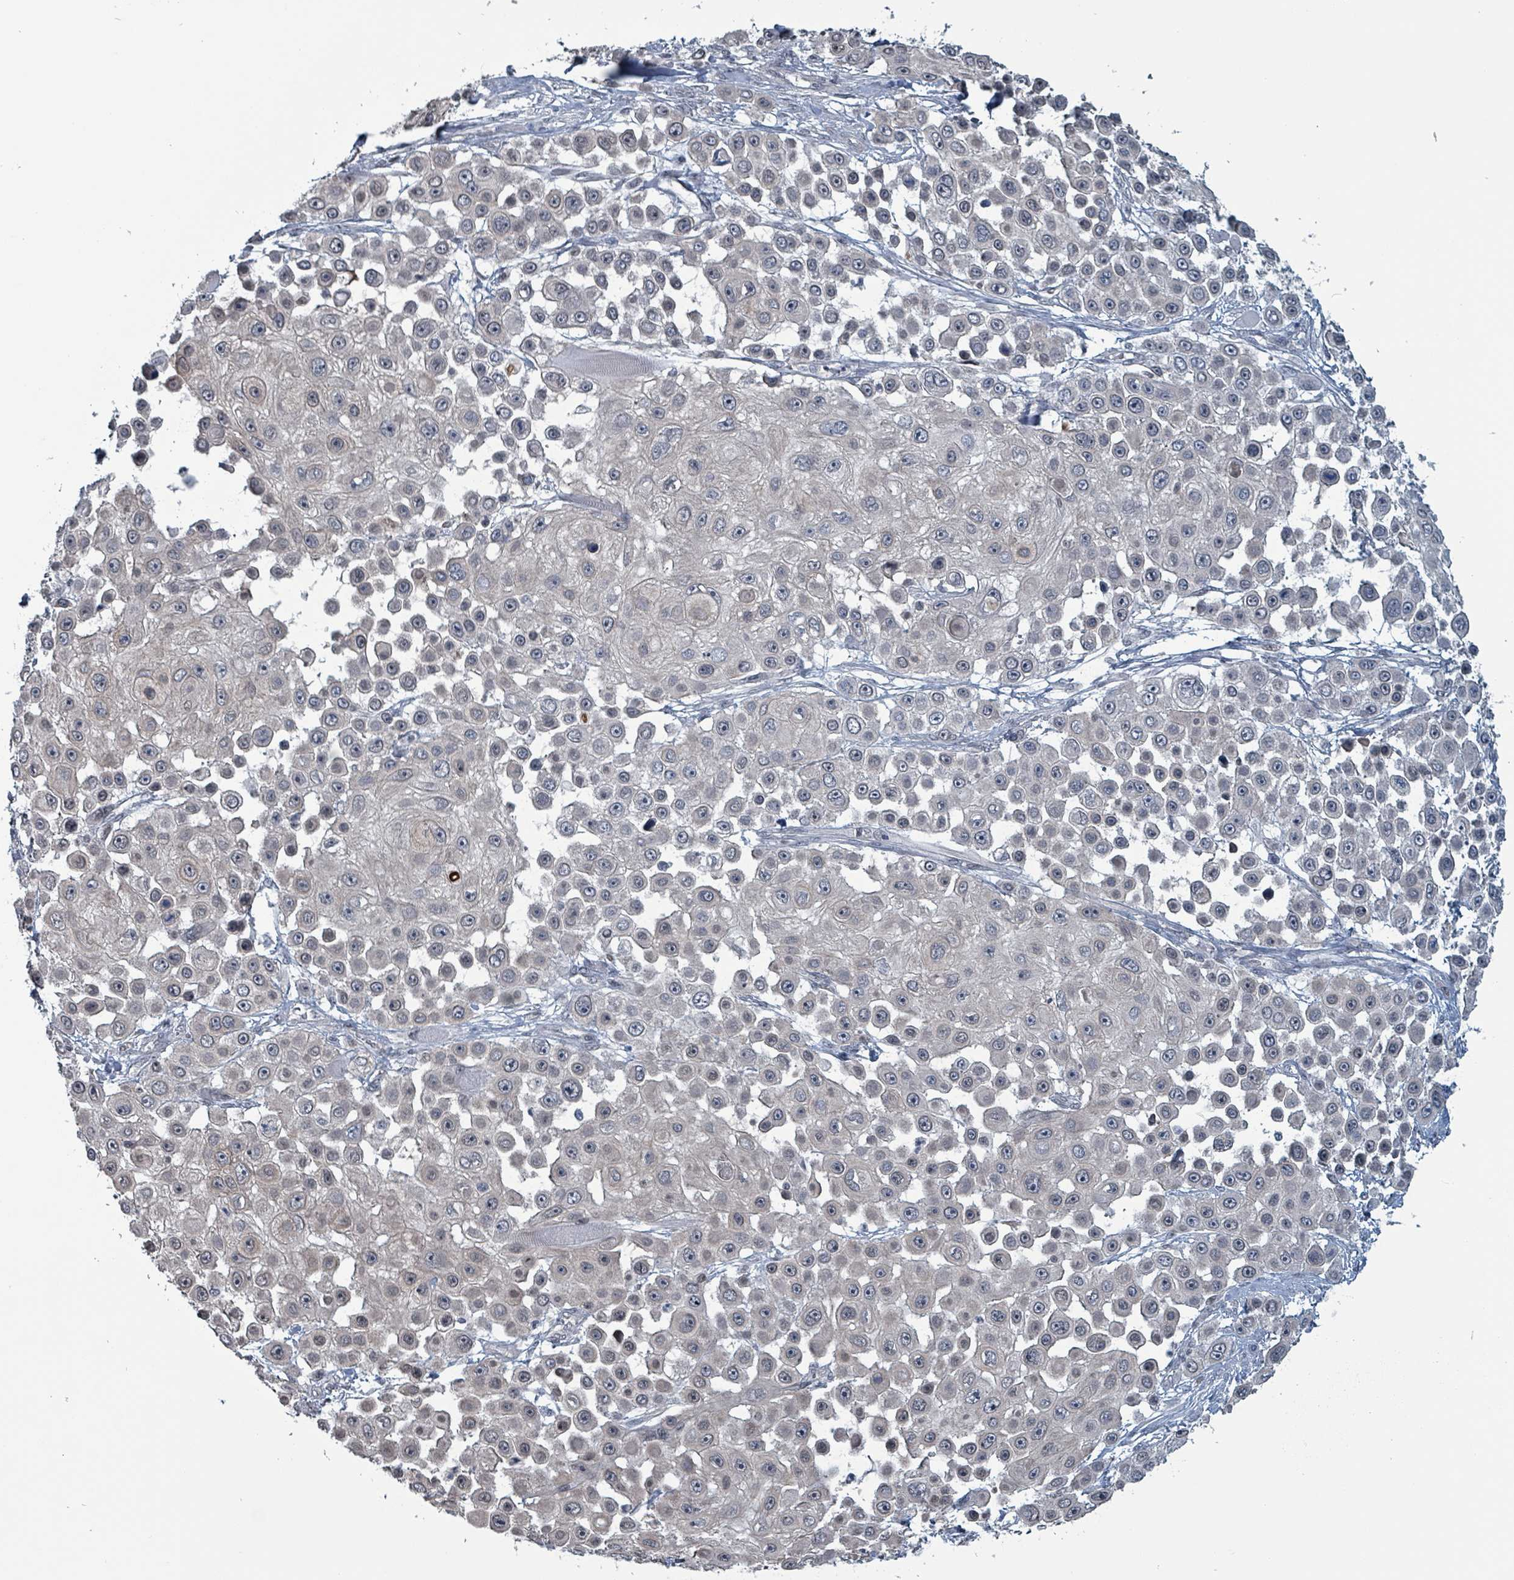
{"staining": {"intensity": "negative", "quantity": "none", "location": "none"}, "tissue": "skin cancer", "cell_type": "Tumor cells", "image_type": "cancer", "snomed": [{"axis": "morphology", "description": "Squamous cell carcinoma, NOS"}, {"axis": "topography", "description": "Skin"}], "caption": "Immunohistochemistry histopathology image of human skin cancer stained for a protein (brown), which reveals no staining in tumor cells.", "gene": "BIVM", "patient": {"sex": "male", "age": 67}}